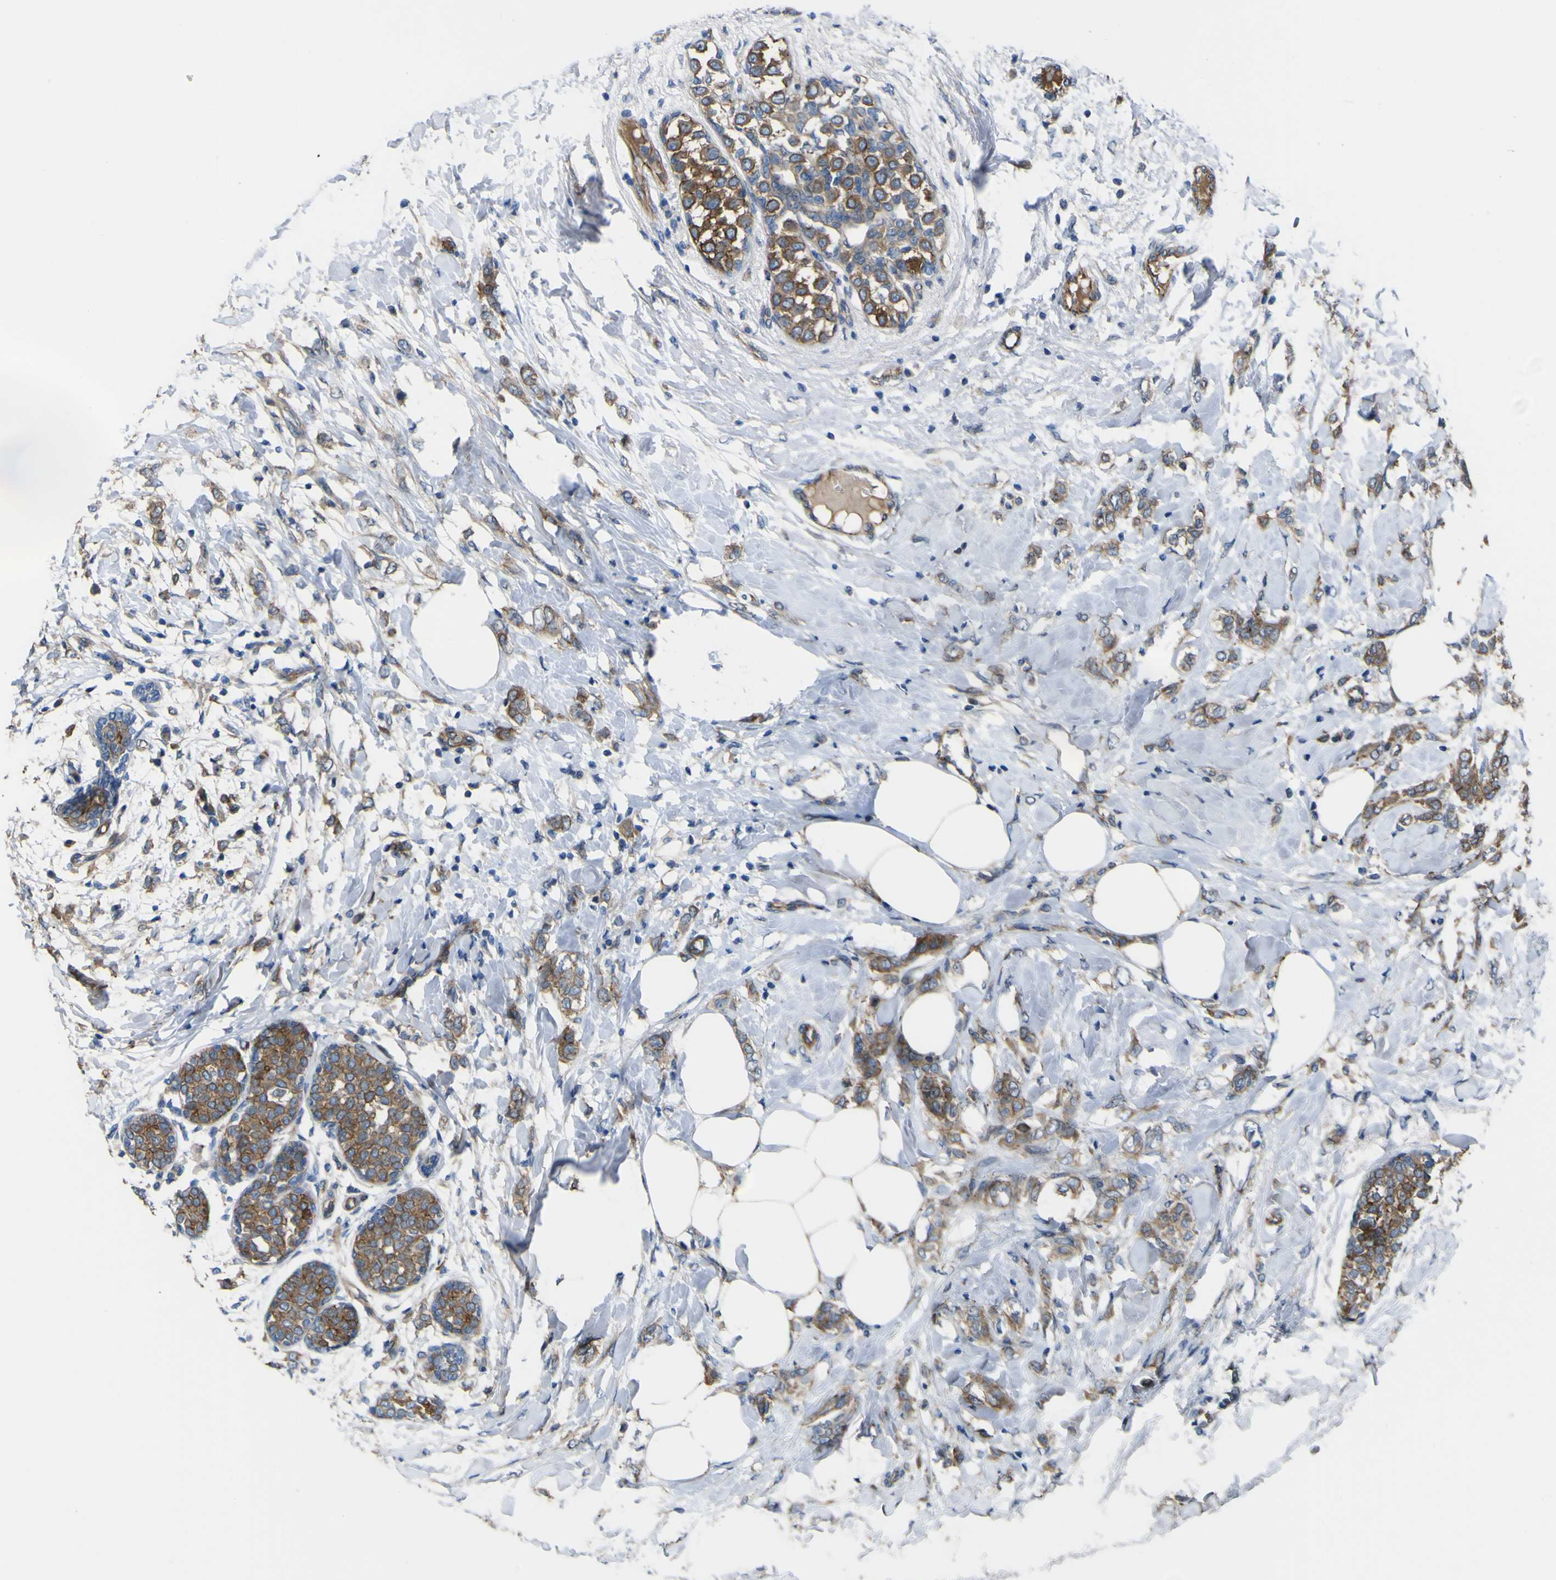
{"staining": {"intensity": "moderate", "quantity": ">75%", "location": "cytoplasmic/membranous"}, "tissue": "breast cancer", "cell_type": "Tumor cells", "image_type": "cancer", "snomed": [{"axis": "morphology", "description": "Lobular carcinoma, in situ"}, {"axis": "morphology", "description": "Lobular carcinoma"}, {"axis": "topography", "description": "Breast"}], "caption": "Immunohistochemical staining of lobular carcinoma in situ (breast) shows medium levels of moderate cytoplasmic/membranous protein expression in approximately >75% of tumor cells. (DAB IHC with brightfield microscopy, high magnification).", "gene": "FBXO30", "patient": {"sex": "female", "age": 41}}